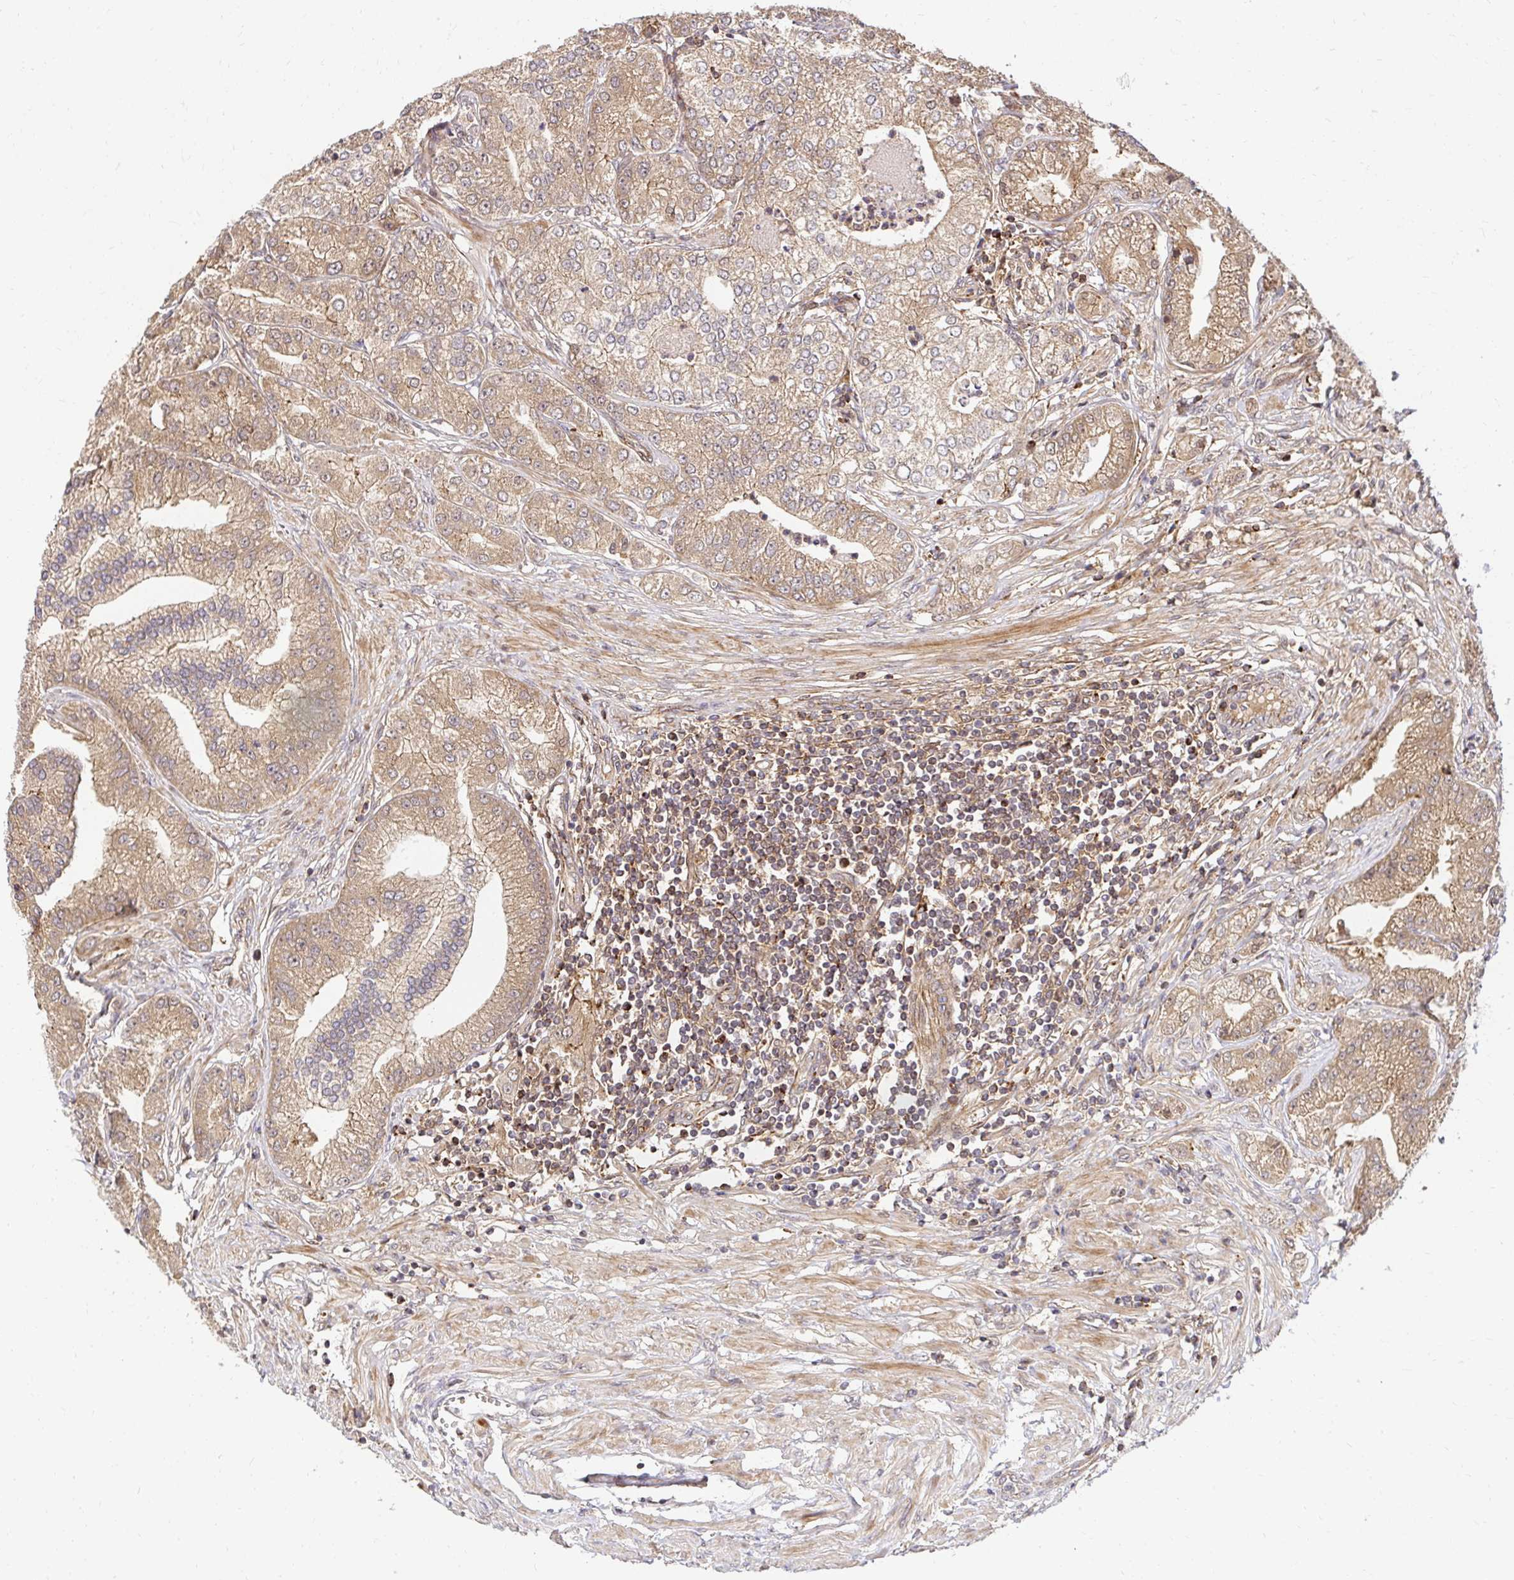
{"staining": {"intensity": "weak", "quantity": ">75%", "location": "cytoplasmic/membranous"}, "tissue": "prostate cancer", "cell_type": "Tumor cells", "image_type": "cancer", "snomed": [{"axis": "morphology", "description": "Adenocarcinoma, High grade"}, {"axis": "topography", "description": "Prostate"}], "caption": "Tumor cells reveal low levels of weak cytoplasmic/membranous positivity in about >75% of cells in human prostate cancer (high-grade adenocarcinoma).", "gene": "PSMA4", "patient": {"sex": "male", "age": 61}}